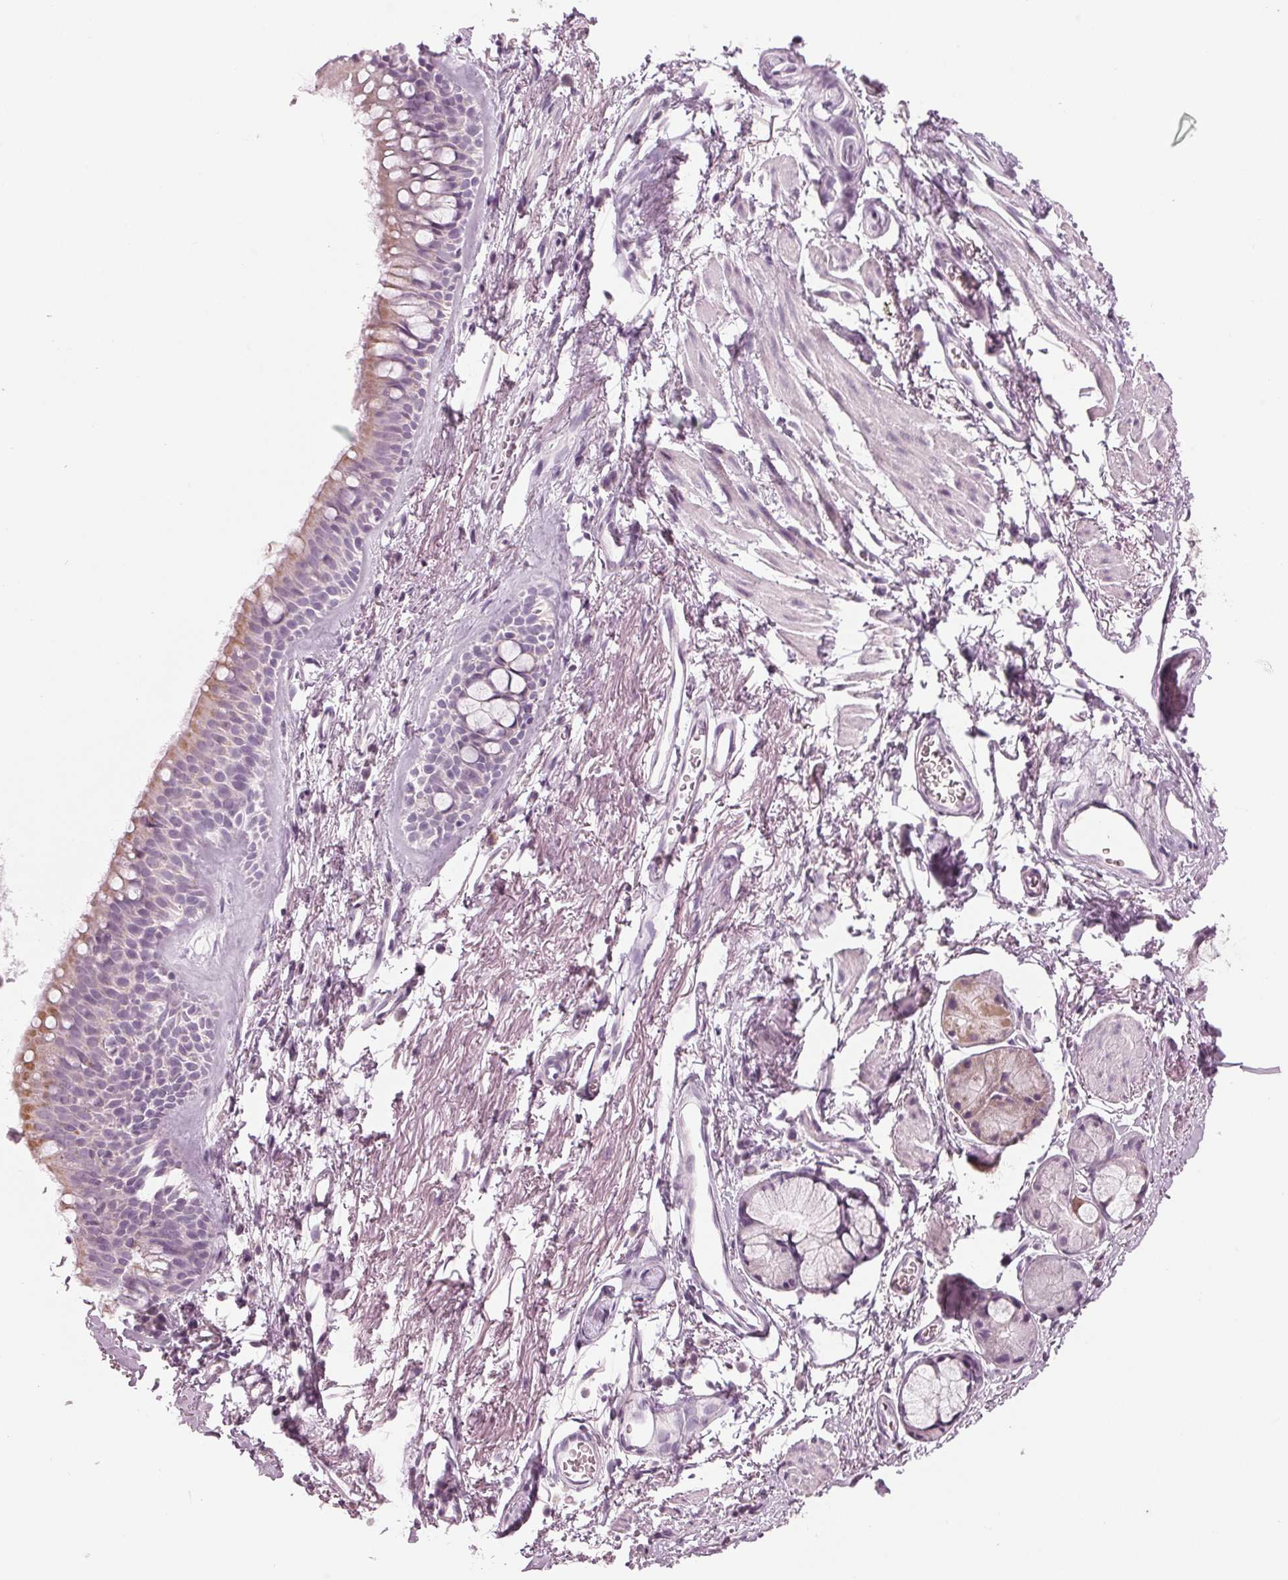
{"staining": {"intensity": "negative", "quantity": "none", "location": "none"}, "tissue": "soft tissue", "cell_type": "Fibroblasts", "image_type": "normal", "snomed": [{"axis": "morphology", "description": "Normal tissue, NOS"}, {"axis": "topography", "description": "Cartilage tissue"}, {"axis": "topography", "description": "Bronchus"}], "caption": "Fibroblasts show no significant expression in benign soft tissue. (Stains: DAB (3,3'-diaminobenzidine) immunohistochemistry with hematoxylin counter stain, Microscopy: brightfield microscopy at high magnification).", "gene": "SAMD4A", "patient": {"sex": "female", "age": 79}}